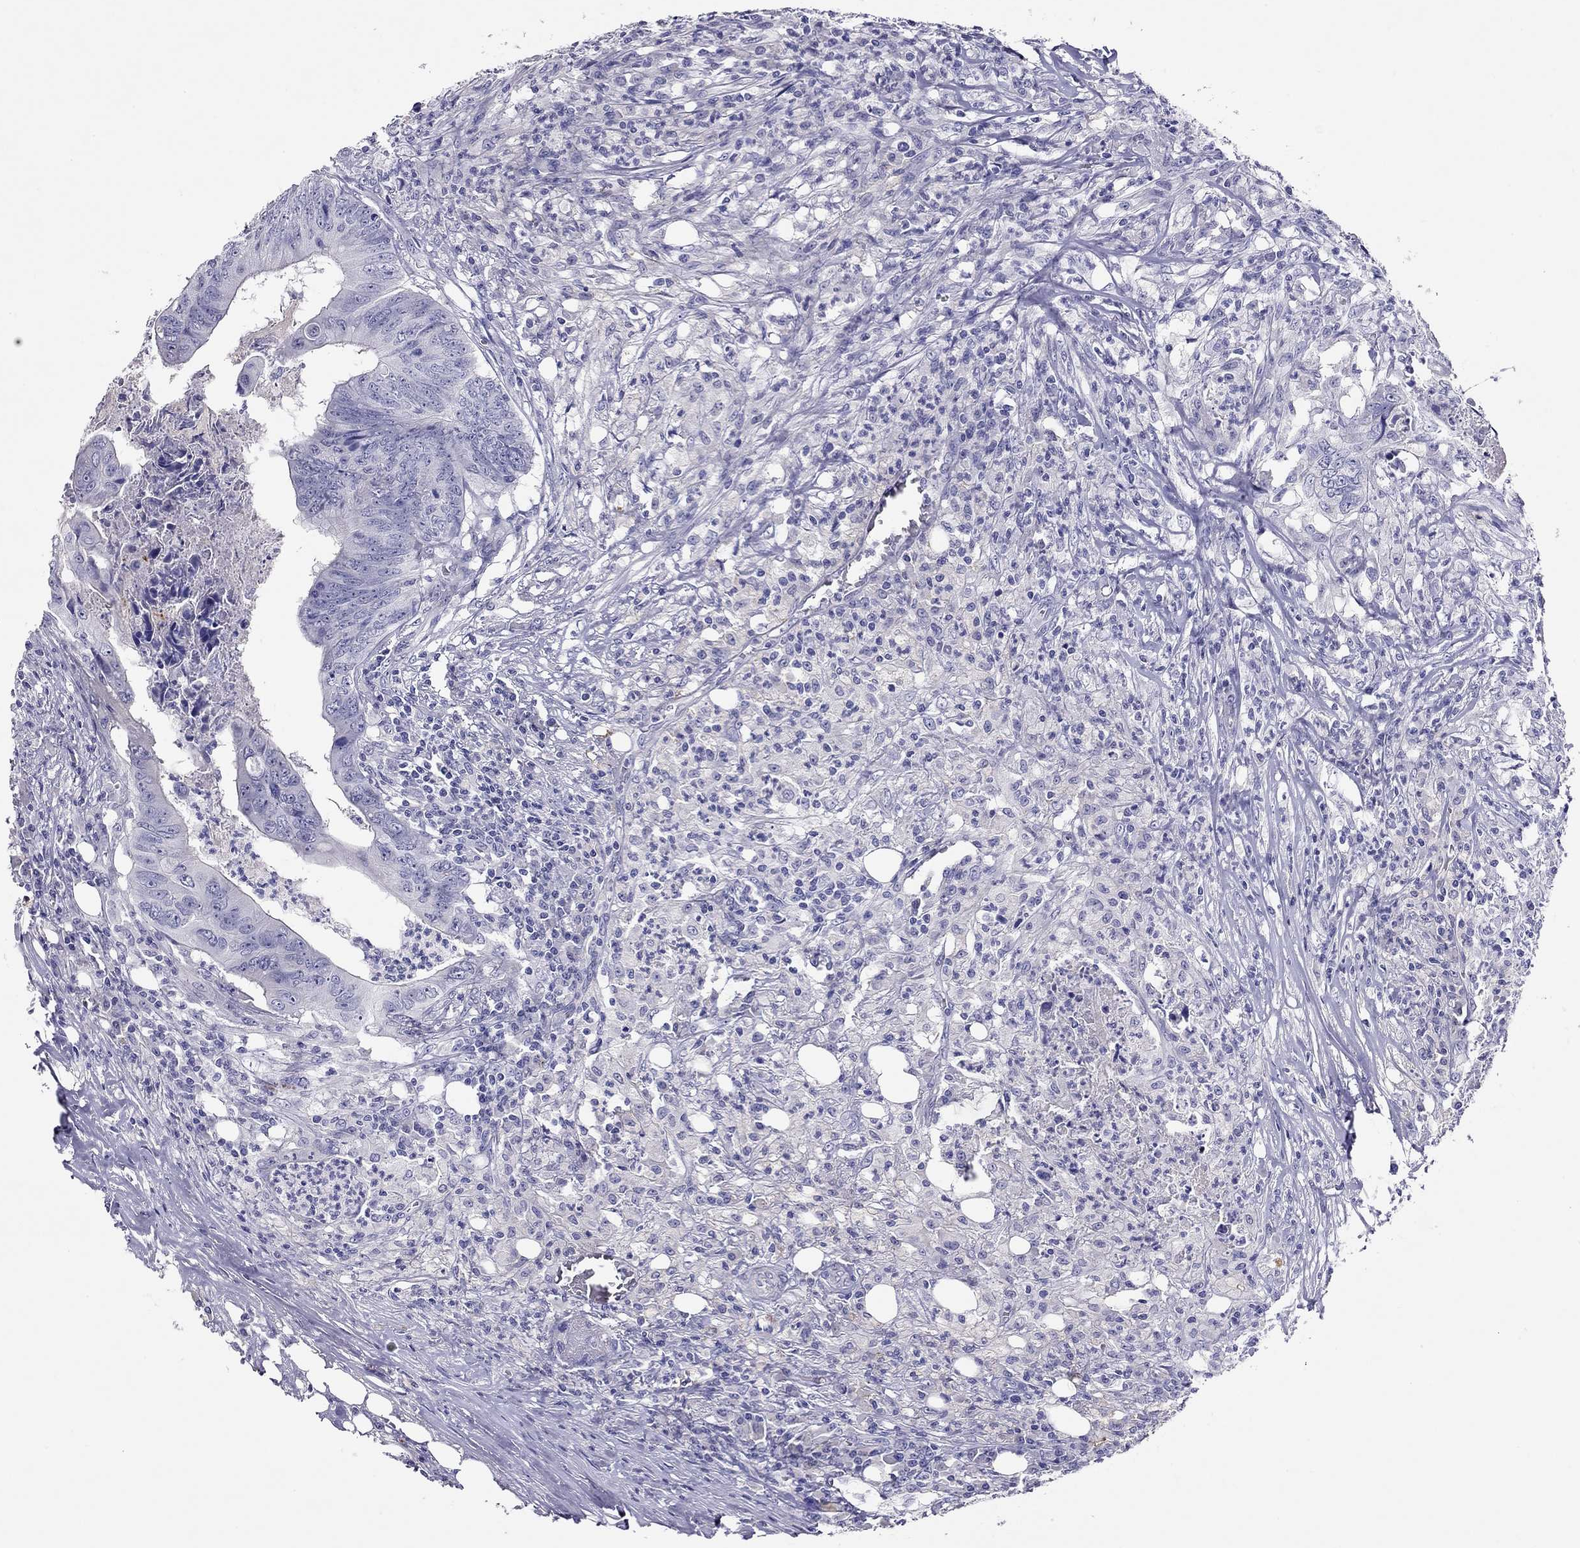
{"staining": {"intensity": "negative", "quantity": "none", "location": "none"}, "tissue": "colorectal cancer", "cell_type": "Tumor cells", "image_type": "cancer", "snomed": [{"axis": "morphology", "description": "Adenocarcinoma, NOS"}, {"axis": "topography", "description": "Colon"}], "caption": "This is an immunohistochemistry (IHC) histopathology image of adenocarcinoma (colorectal). There is no positivity in tumor cells.", "gene": "CAPNS2", "patient": {"sex": "male", "age": 84}}